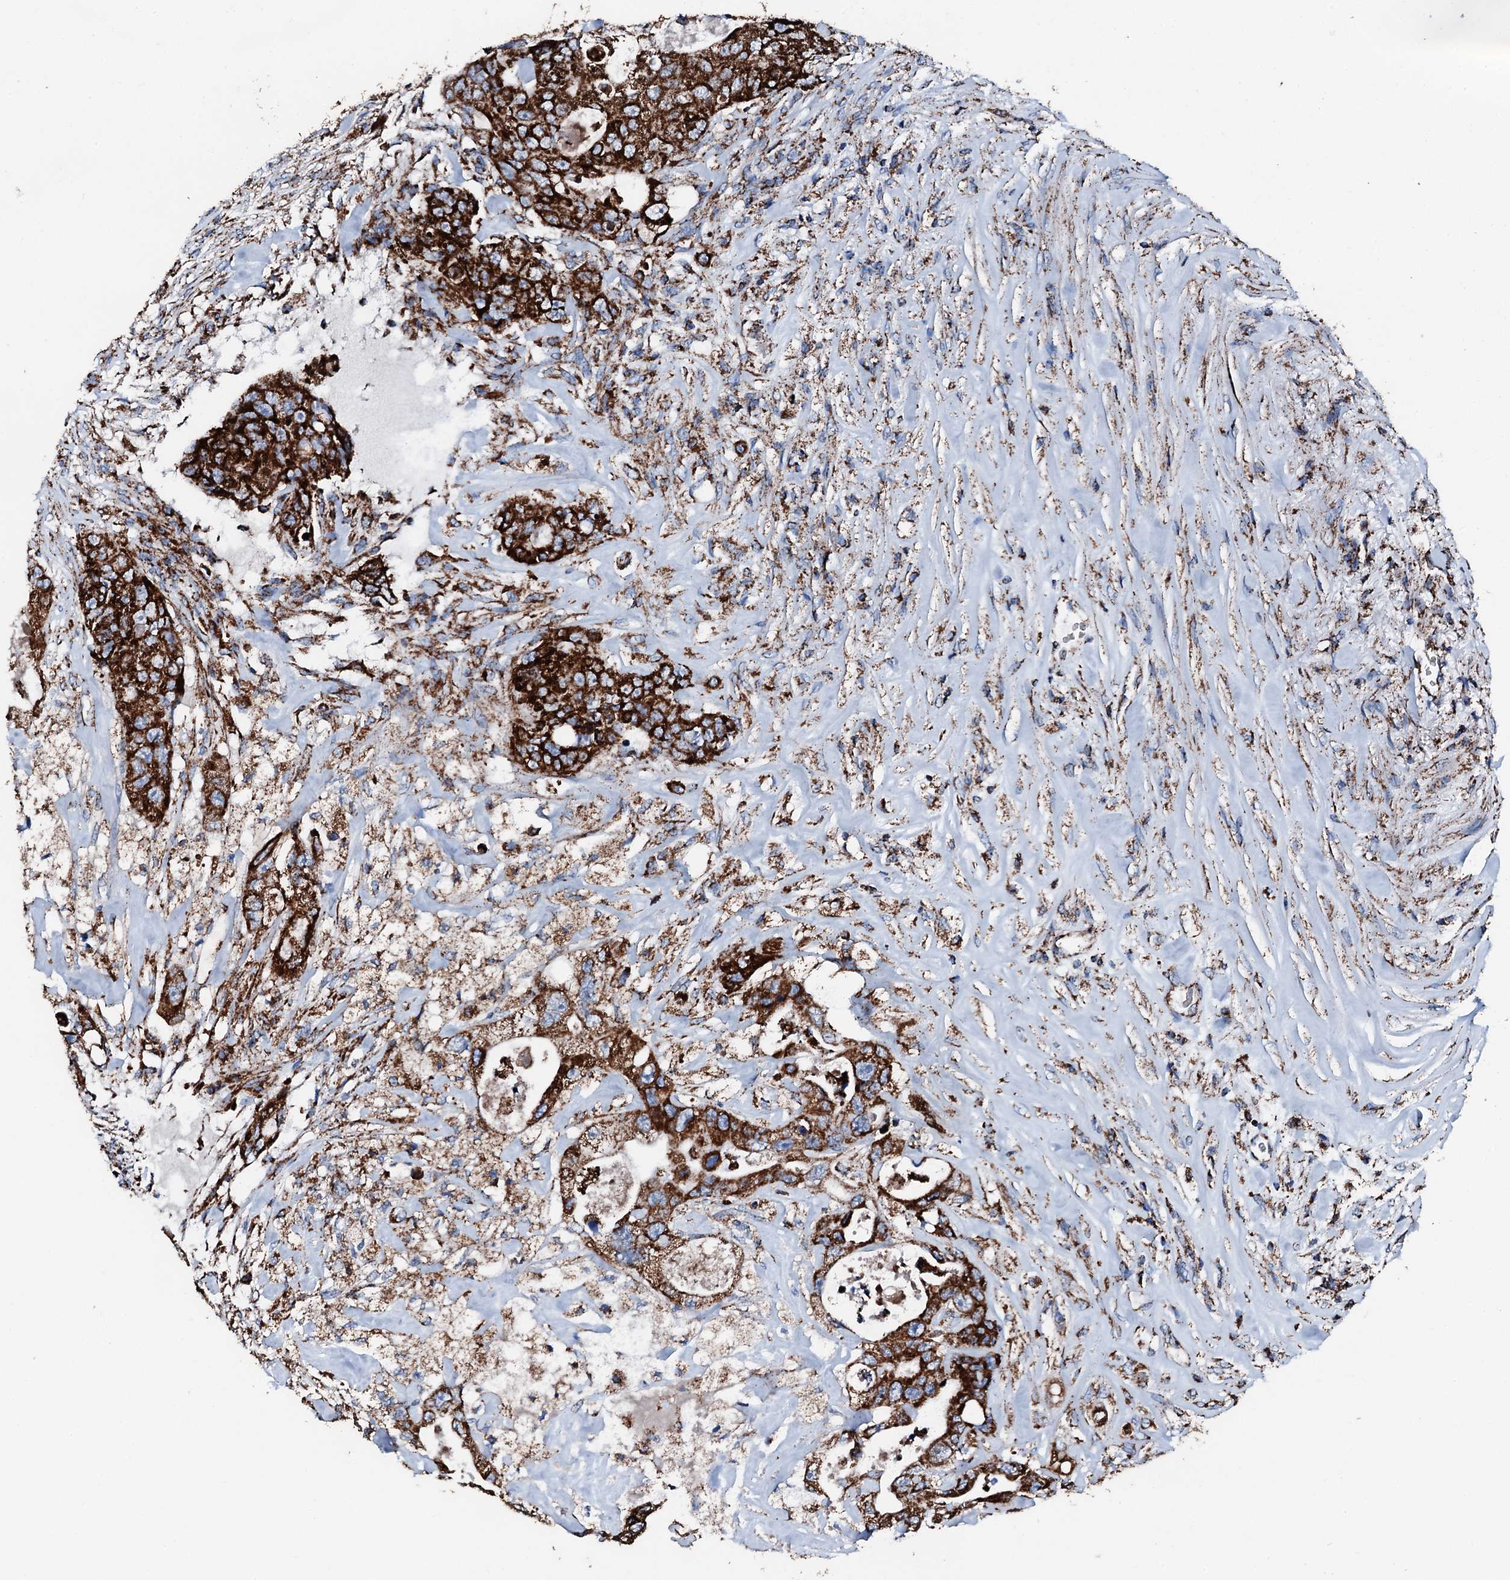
{"staining": {"intensity": "strong", "quantity": ">75%", "location": "cytoplasmic/membranous"}, "tissue": "colorectal cancer", "cell_type": "Tumor cells", "image_type": "cancer", "snomed": [{"axis": "morphology", "description": "Adenocarcinoma, NOS"}, {"axis": "topography", "description": "Colon"}], "caption": "This is an image of immunohistochemistry (IHC) staining of adenocarcinoma (colorectal), which shows strong staining in the cytoplasmic/membranous of tumor cells.", "gene": "HADH", "patient": {"sex": "female", "age": 46}}